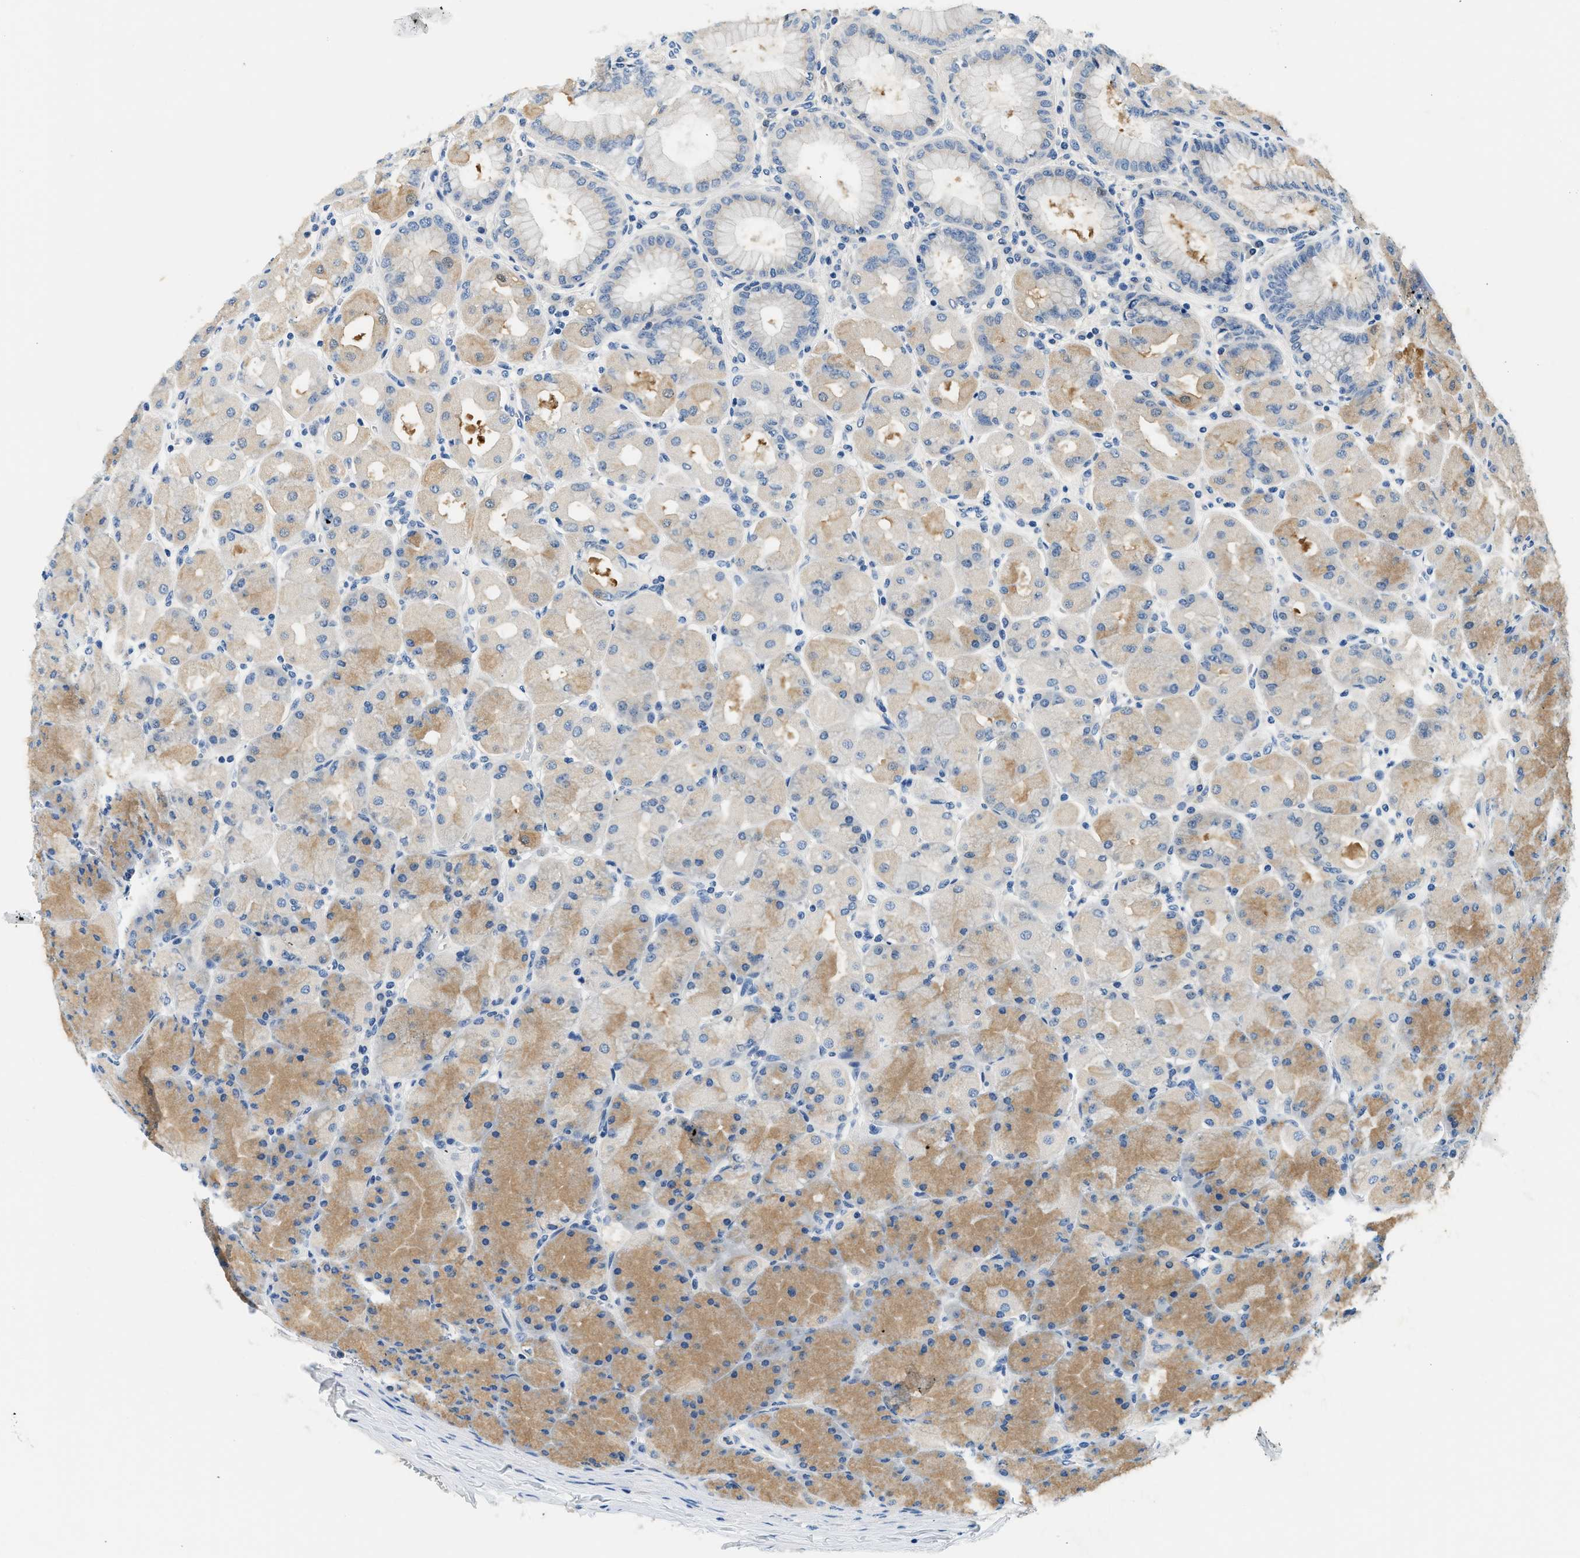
{"staining": {"intensity": "moderate", "quantity": "<25%", "location": "cytoplasmic/membranous"}, "tissue": "stomach", "cell_type": "Glandular cells", "image_type": "normal", "snomed": [{"axis": "morphology", "description": "Normal tissue, NOS"}, {"axis": "topography", "description": "Stomach, upper"}], "caption": "About <25% of glandular cells in benign stomach exhibit moderate cytoplasmic/membranous protein staining as visualized by brown immunohistochemical staining.", "gene": "SLC35E1", "patient": {"sex": "female", "age": 56}}